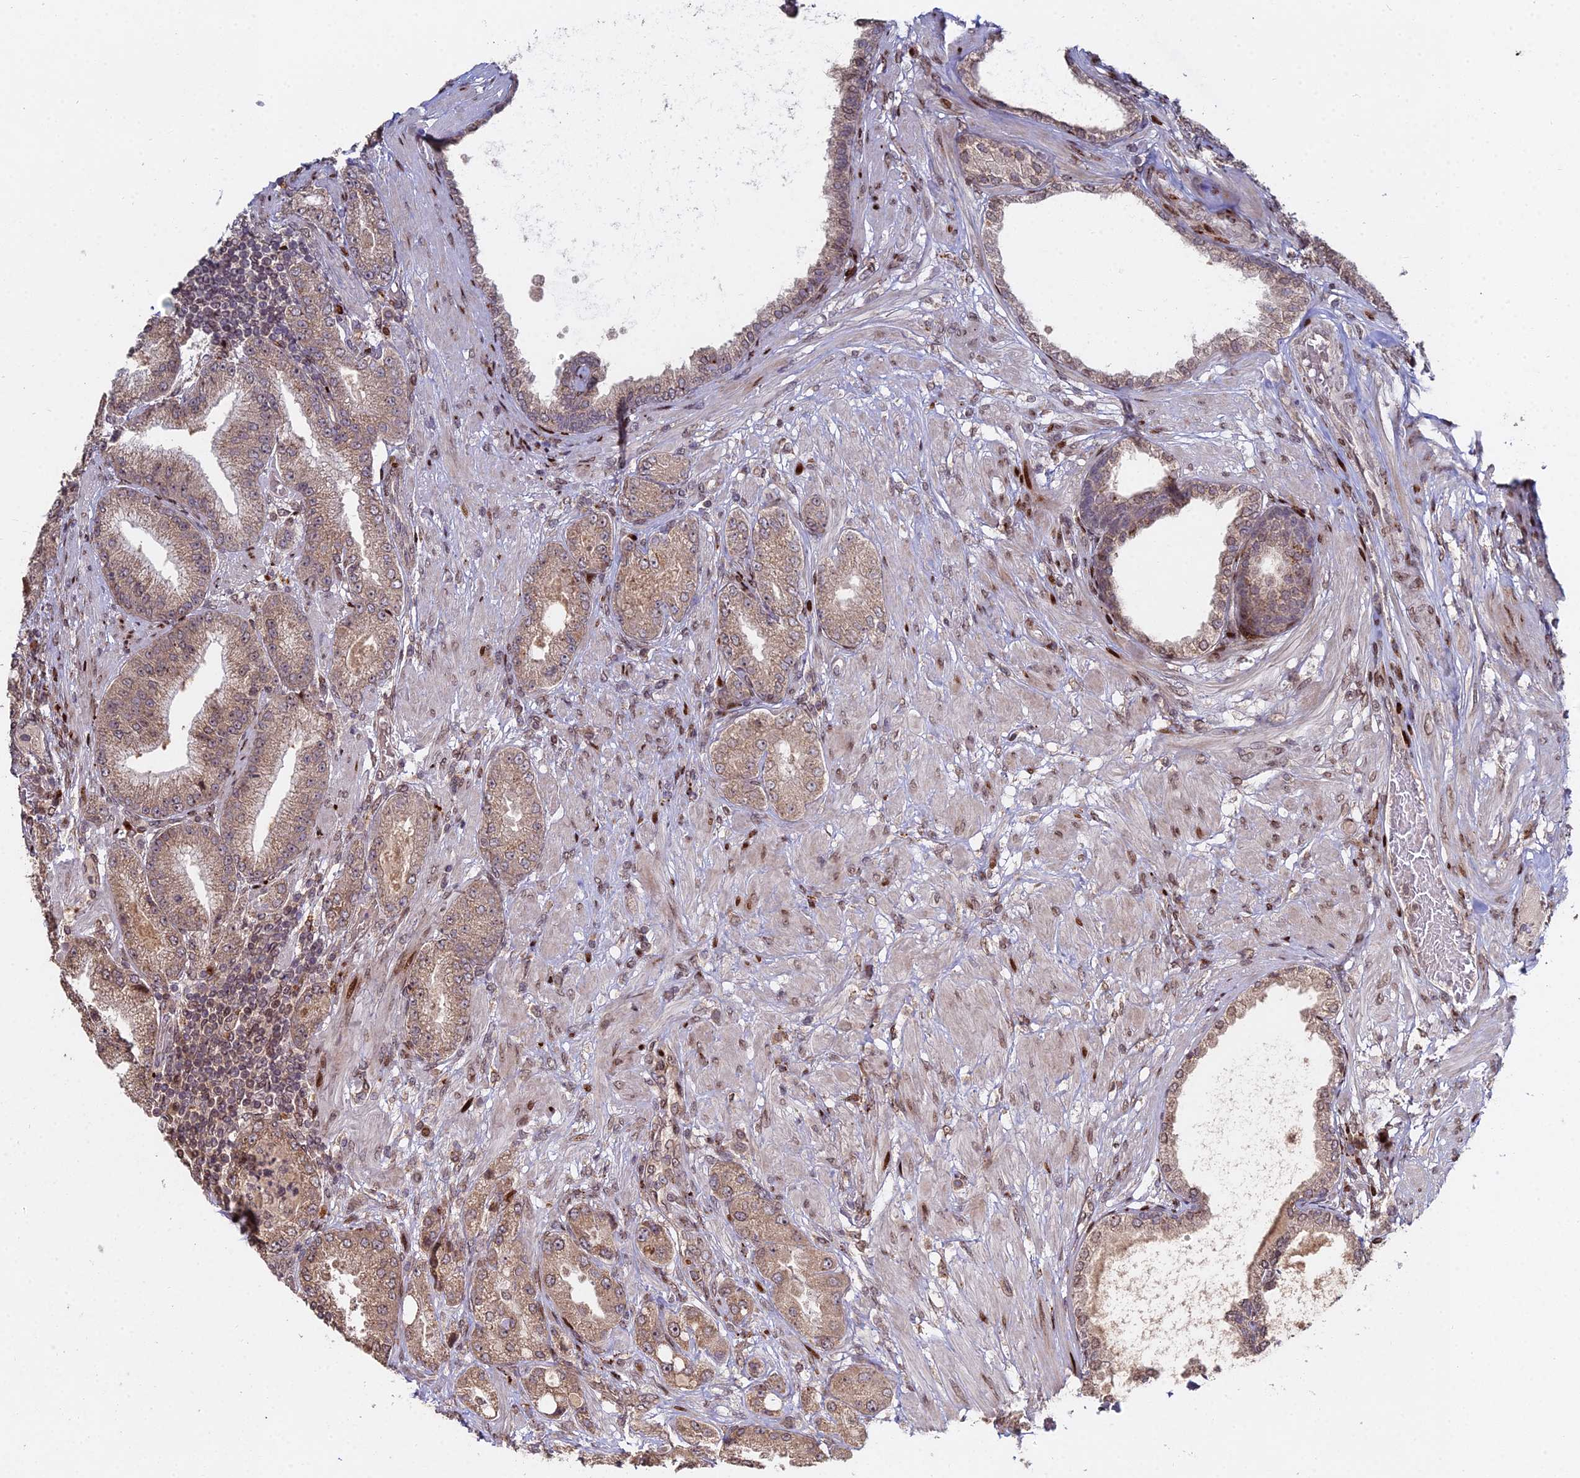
{"staining": {"intensity": "moderate", "quantity": ">75%", "location": "cytoplasmic/membranous,nuclear"}, "tissue": "prostate cancer", "cell_type": "Tumor cells", "image_type": "cancer", "snomed": [{"axis": "morphology", "description": "Adenocarcinoma, High grade"}, {"axis": "topography", "description": "Prostate"}], "caption": "Tumor cells exhibit moderate cytoplasmic/membranous and nuclear expression in about >75% of cells in prostate cancer.", "gene": "RBMS2", "patient": {"sex": "male", "age": 71}}